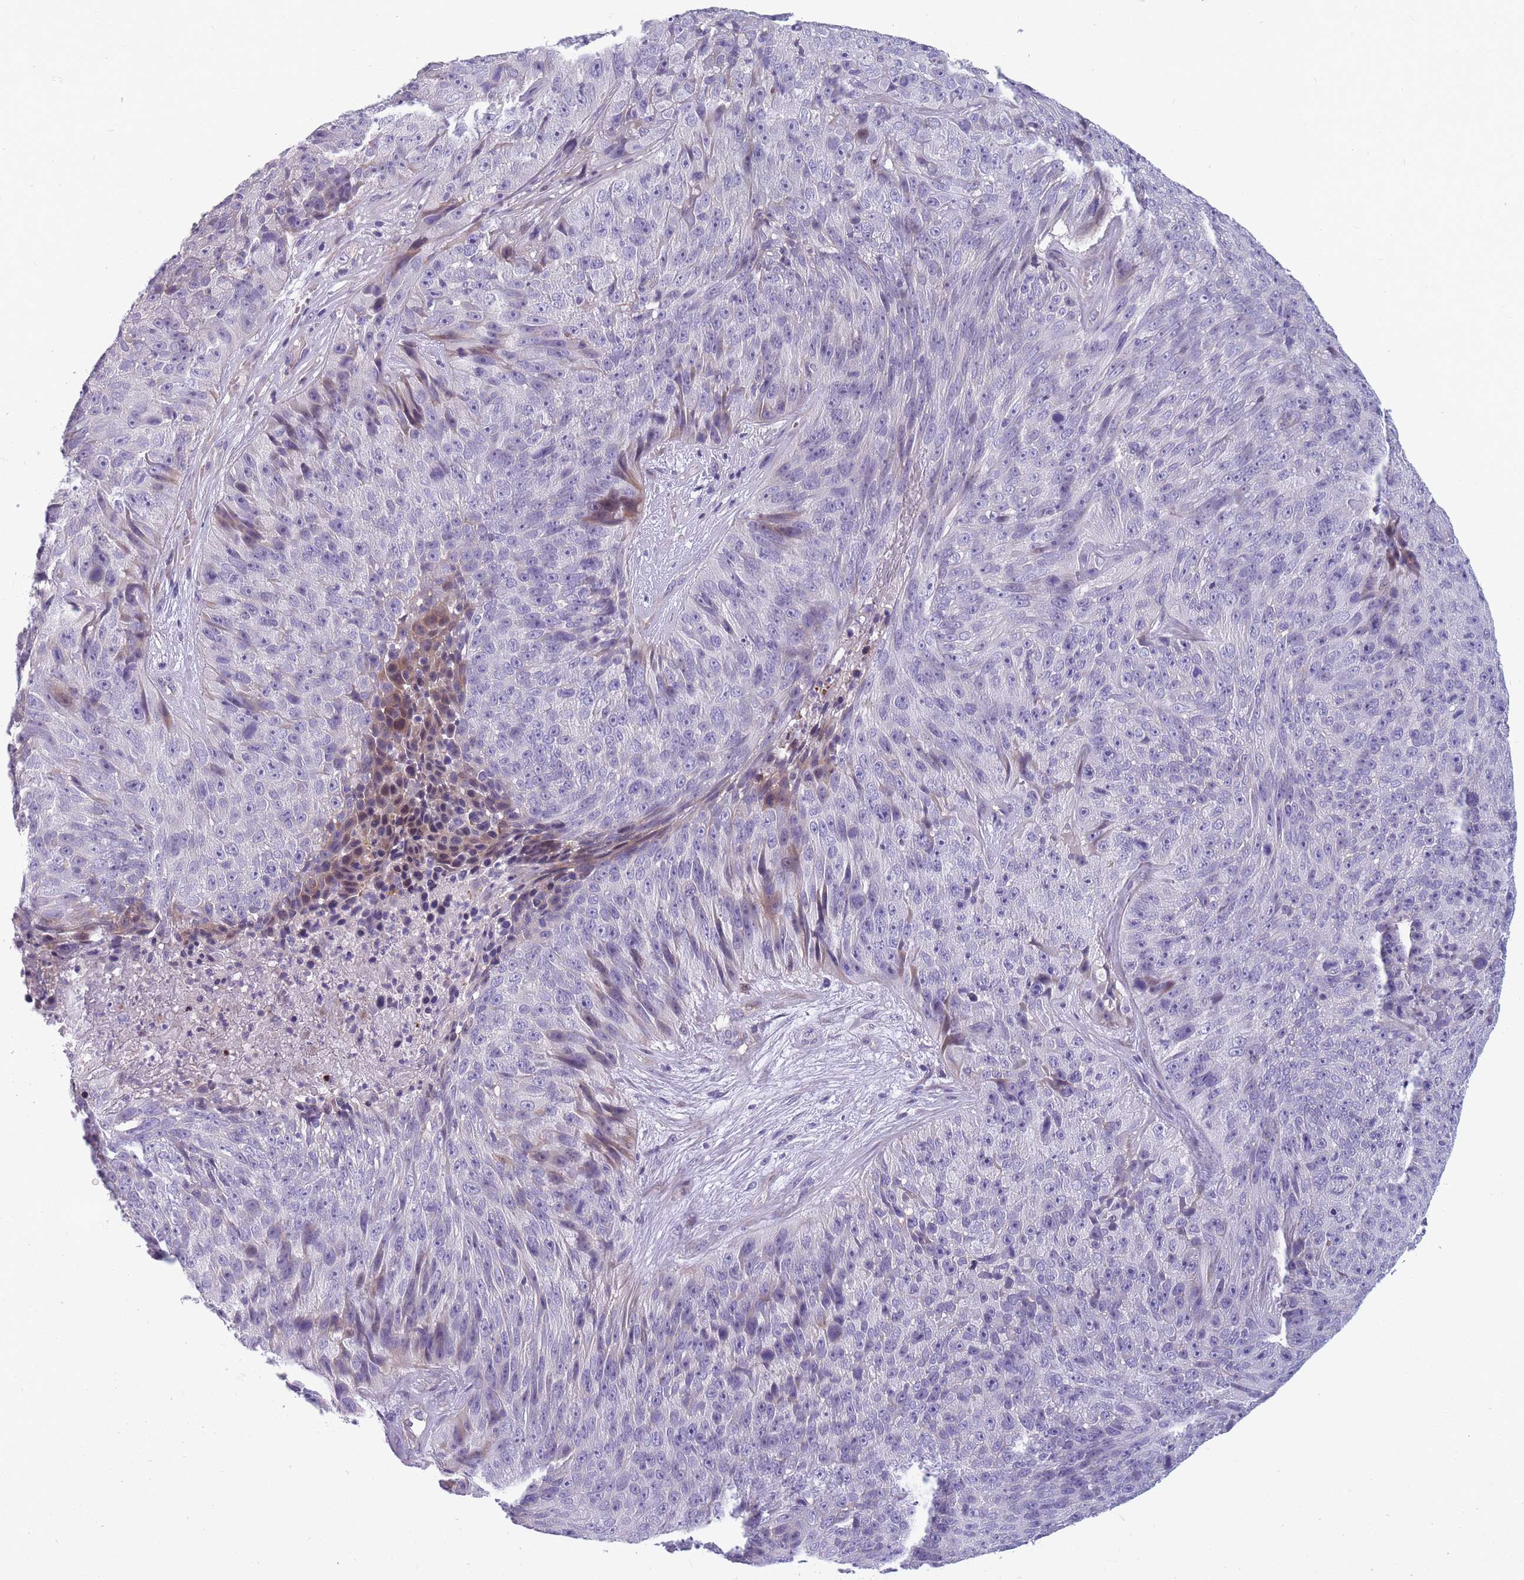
{"staining": {"intensity": "negative", "quantity": "none", "location": "none"}, "tissue": "skin cancer", "cell_type": "Tumor cells", "image_type": "cancer", "snomed": [{"axis": "morphology", "description": "Squamous cell carcinoma, NOS"}, {"axis": "topography", "description": "Skin"}], "caption": "This is a micrograph of immunohistochemistry staining of skin cancer (squamous cell carcinoma), which shows no staining in tumor cells.", "gene": "FAM83F", "patient": {"sex": "female", "age": 87}}